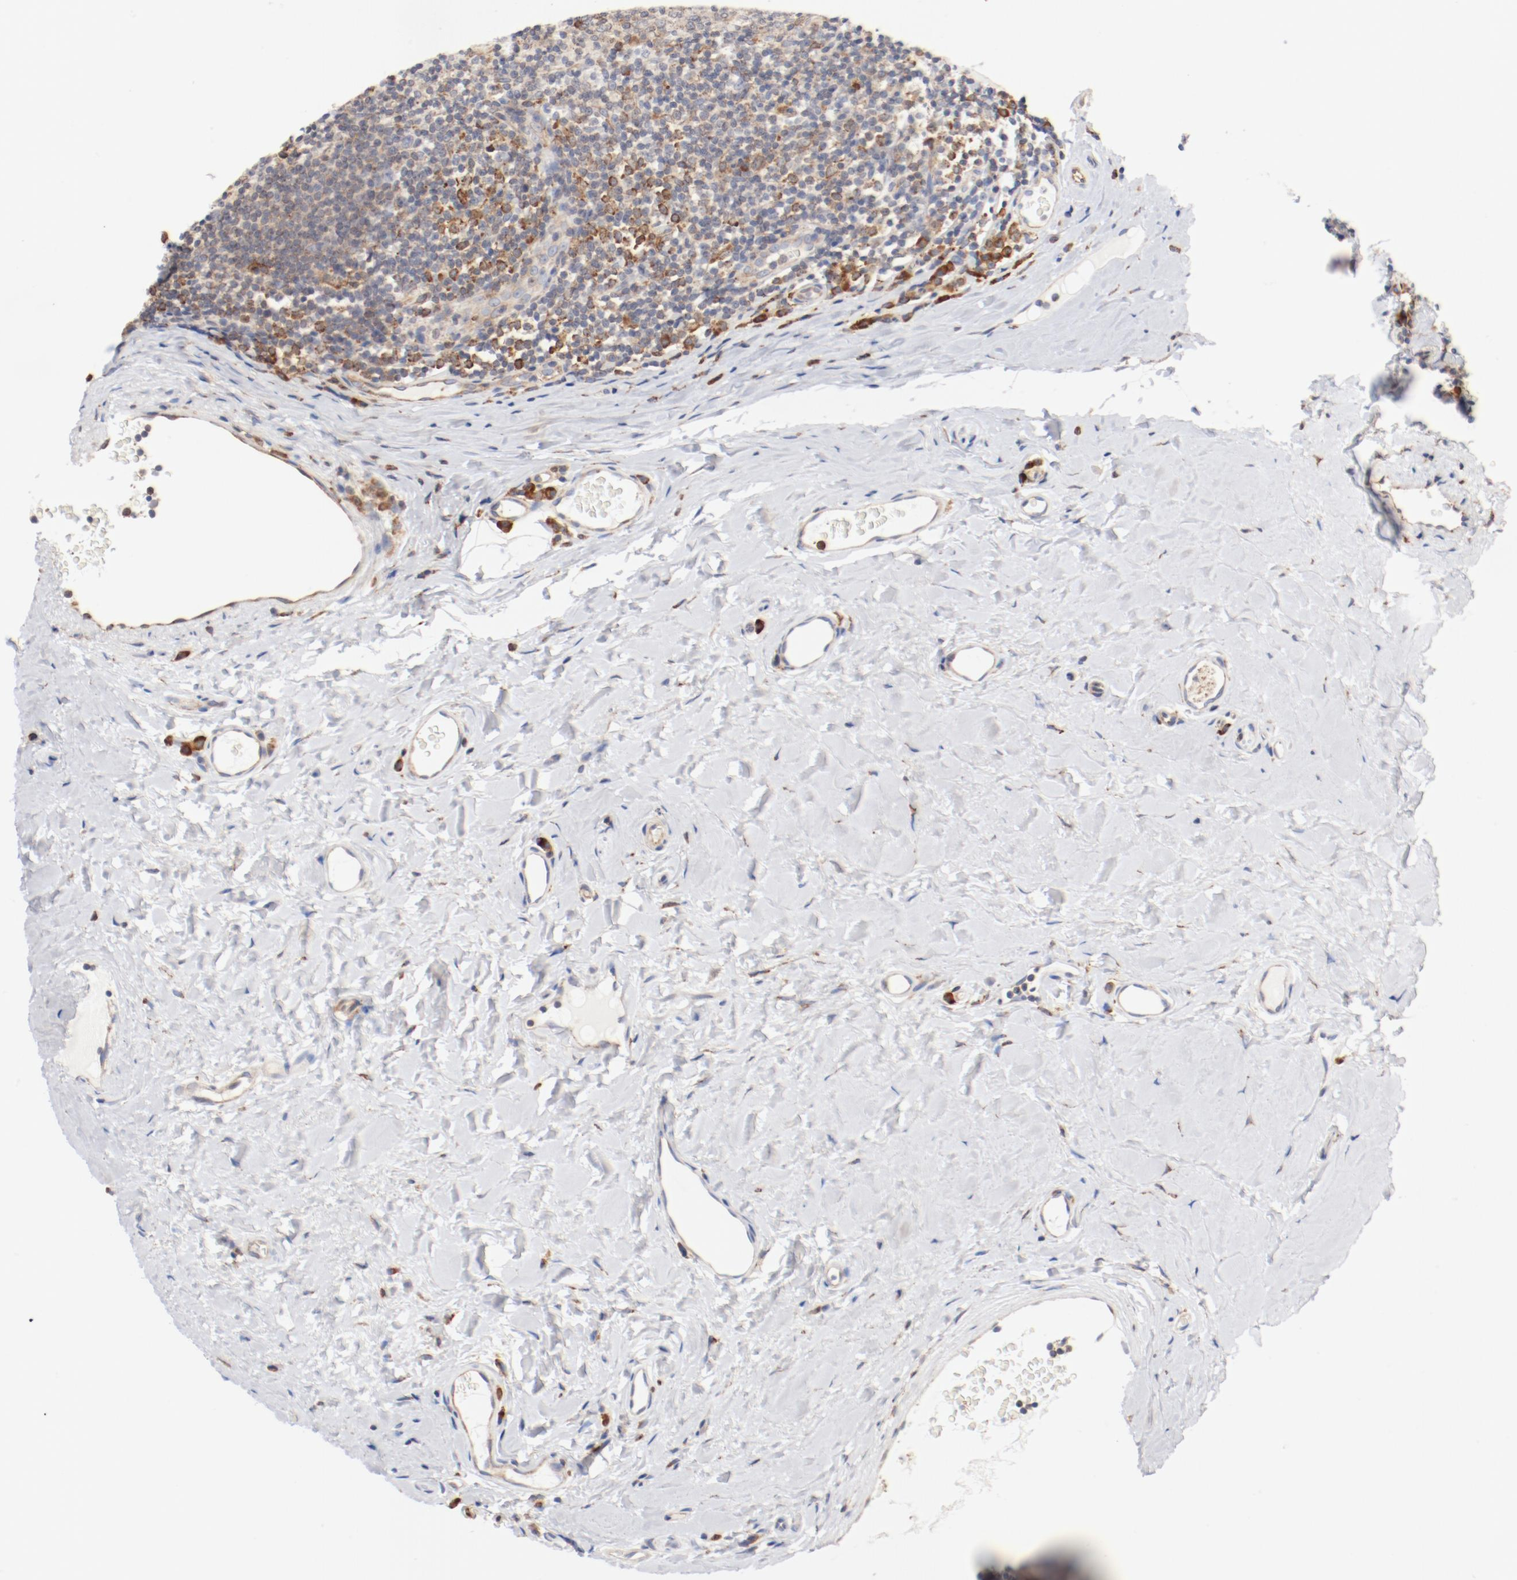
{"staining": {"intensity": "moderate", "quantity": "25%-75%", "location": "cytoplasmic/membranous"}, "tissue": "tonsil", "cell_type": "Germinal center cells", "image_type": "normal", "snomed": [{"axis": "morphology", "description": "Normal tissue, NOS"}, {"axis": "topography", "description": "Tonsil"}], "caption": "A photomicrograph showing moderate cytoplasmic/membranous staining in about 25%-75% of germinal center cells in unremarkable tonsil, as visualized by brown immunohistochemical staining.", "gene": "PDPK1", "patient": {"sex": "male", "age": 31}}